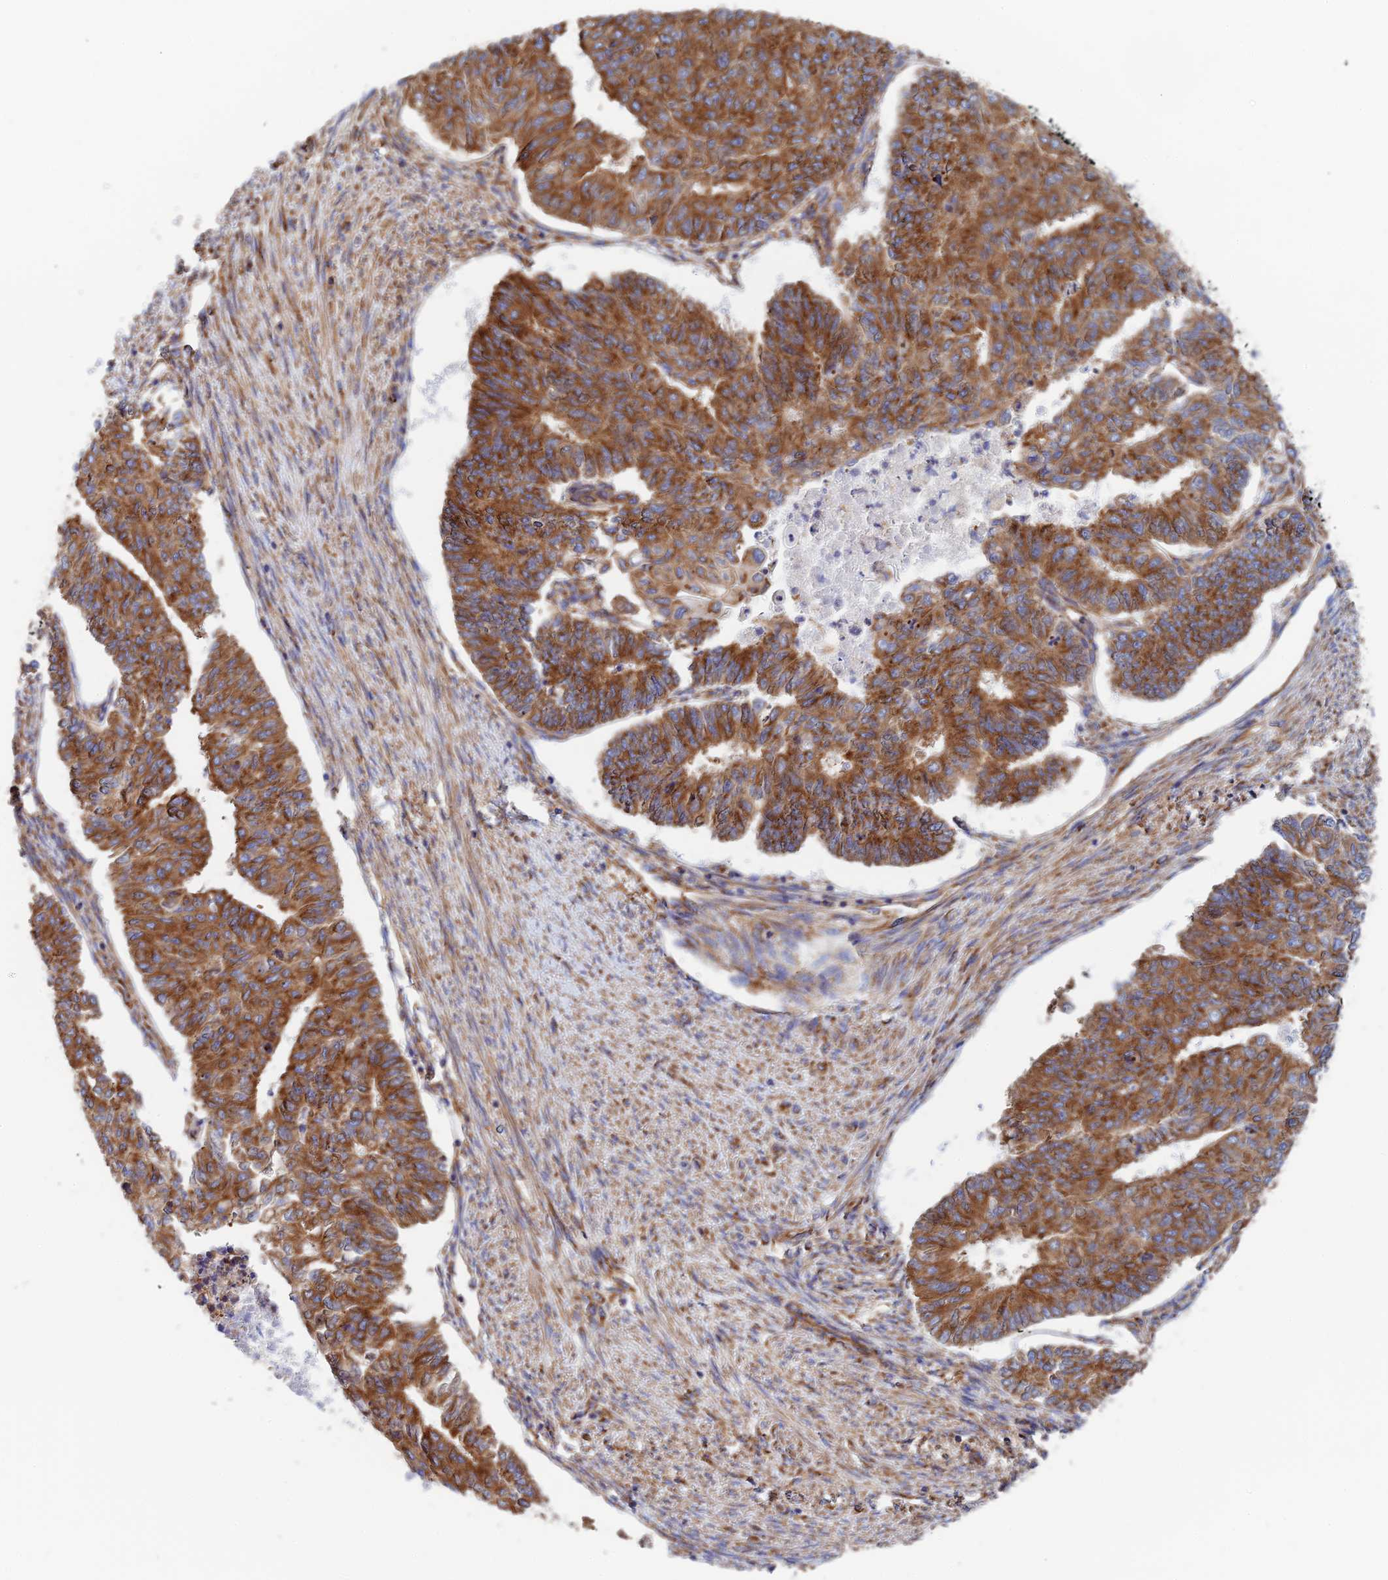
{"staining": {"intensity": "strong", "quantity": ">75%", "location": "cytoplasmic/membranous"}, "tissue": "endometrial cancer", "cell_type": "Tumor cells", "image_type": "cancer", "snomed": [{"axis": "morphology", "description": "Adenocarcinoma, NOS"}, {"axis": "topography", "description": "Endometrium"}], "caption": "High-magnification brightfield microscopy of adenocarcinoma (endometrial) stained with DAB (brown) and counterstained with hematoxylin (blue). tumor cells exhibit strong cytoplasmic/membranous expression is present in about>75% of cells.", "gene": "DCTN2", "patient": {"sex": "female", "age": 32}}